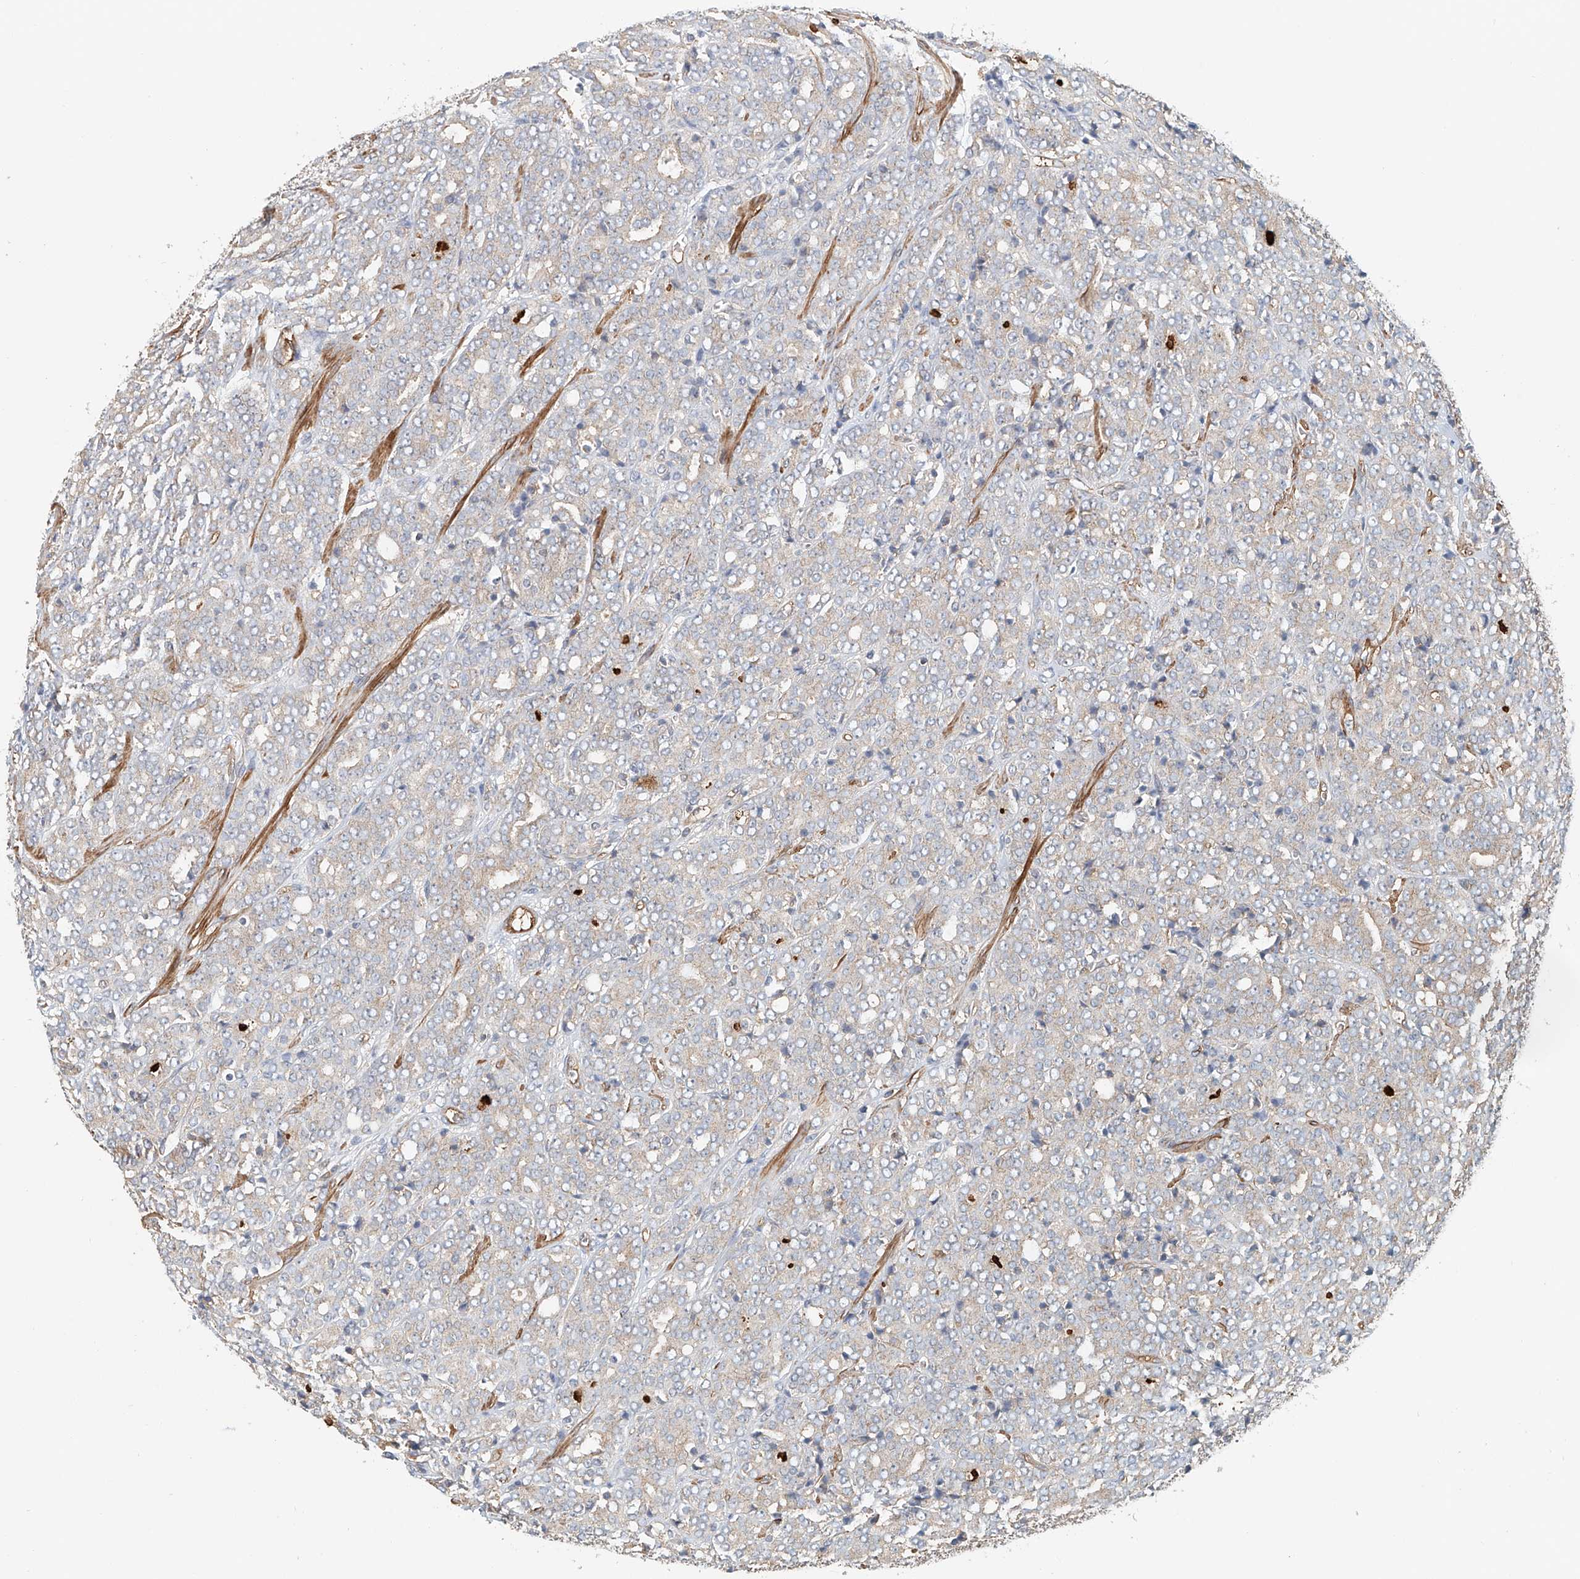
{"staining": {"intensity": "weak", "quantity": "25%-75%", "location": "cytoplasmic/membranous"}, "tissue": "prostate cancer", "cell_type": "Tumor cells", "image_type": "cancer", "snomed": [{"axis": "morphology", "description": "Adenocarcinoma, High grade"}, {"axis": "topography", "description": "Prostate"}], "caption": "About 25%-75% of tumor cells in human prostate cancer (high-grade adenocarcinoma) reveal weak cytoplasmic/membranous protein positivity as visualized by brown immunohistochemical staining.", "gene": "FRYL", "patient": {"sex": "male", "age": 62}}